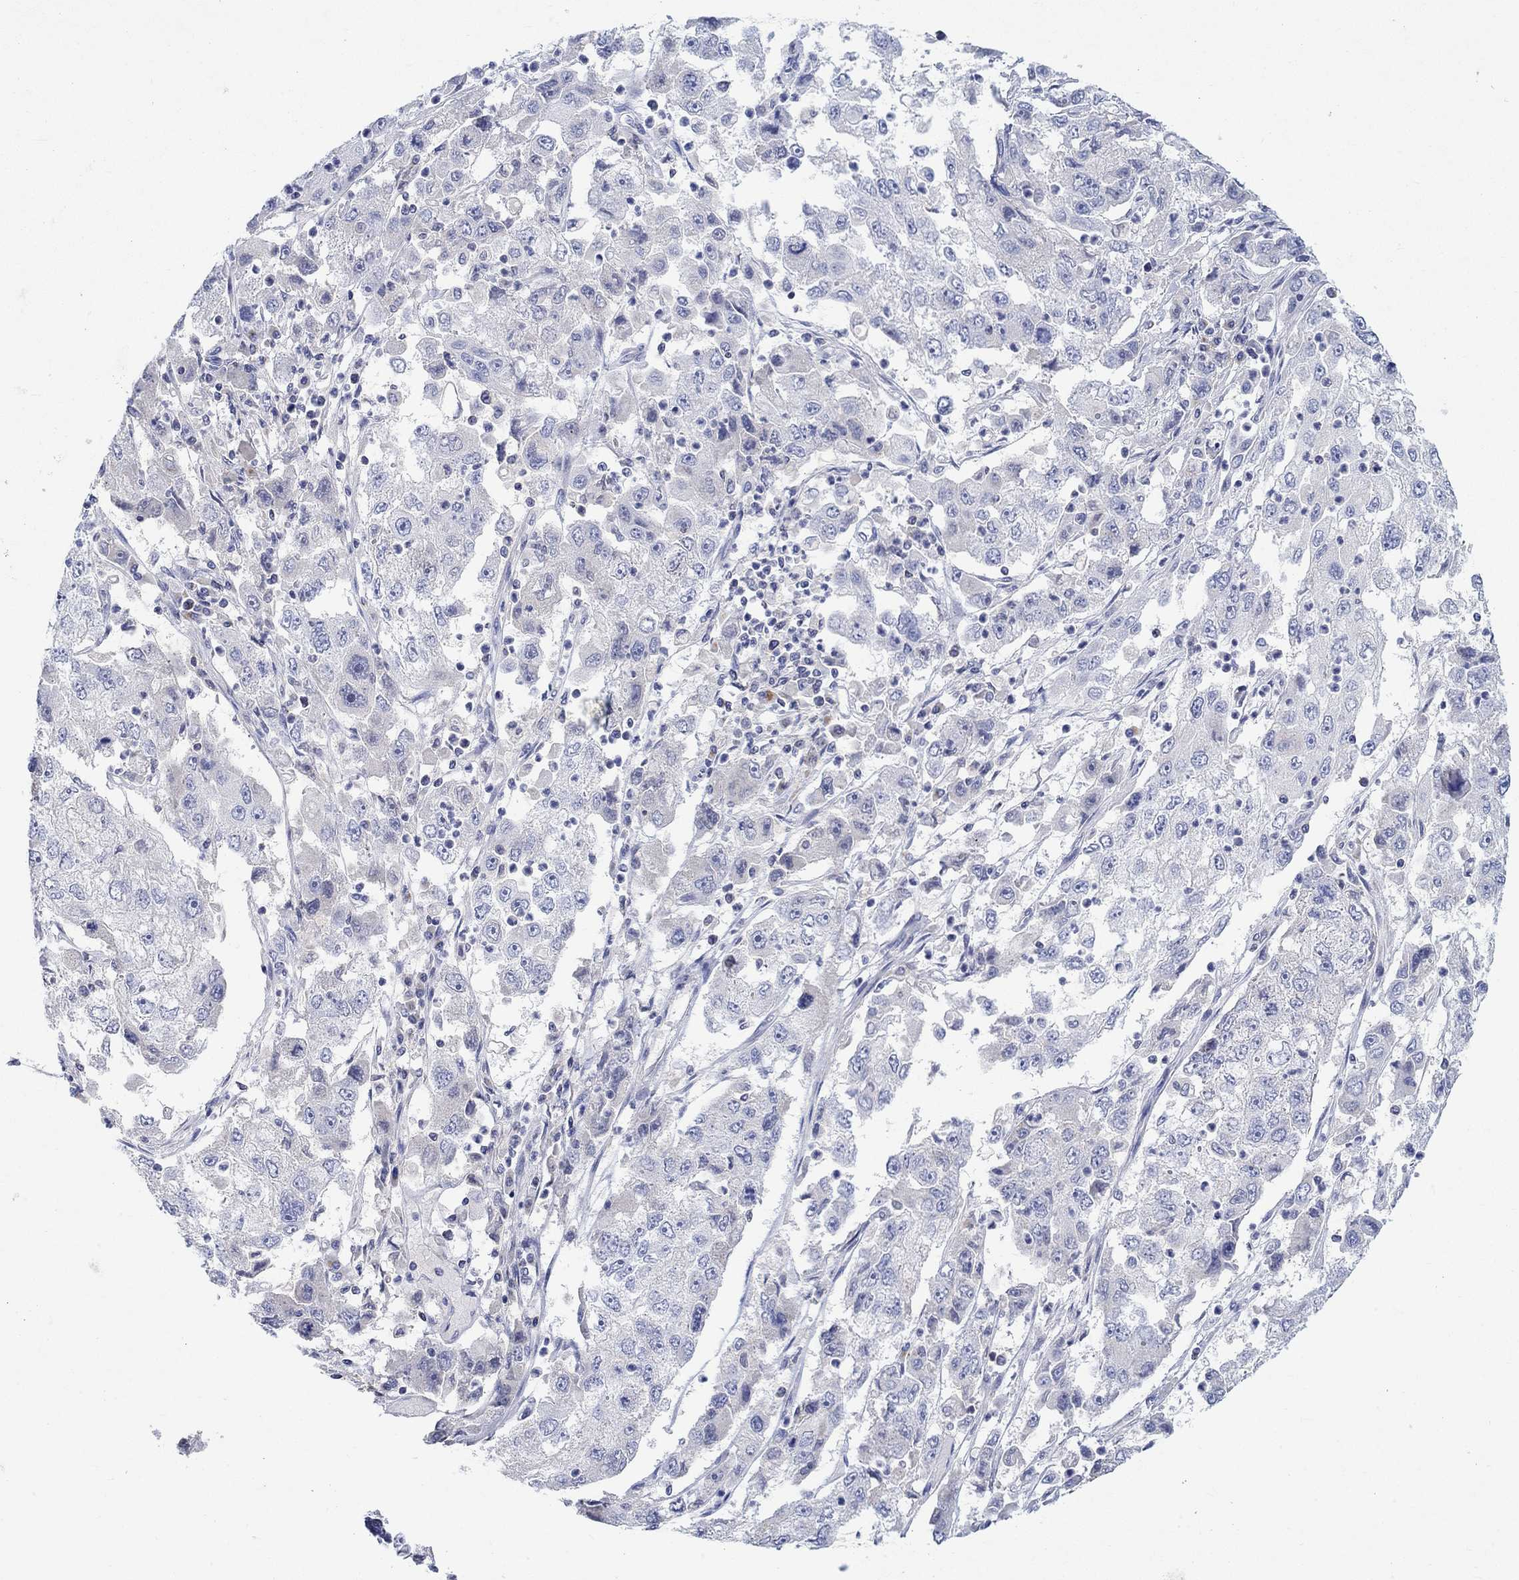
{"staining": {"intensity": "negative", "quantity": "none", "location": "none"}, "tissue": "cervical cancer", "cell_type": "Tumor cells", "image_type": "cancer", "snomed": [{"axis": "morphology", "description": "Squamous cell carcinoma, NOS"}, {"axis": "topography", "description": "Cervix"}], "caption": "IHC of human squamous cell carcinoma (cervical) shows no positivity in tumor cells.", "gene": "NAV3", "patient": {"sex": "female", "age": 36}}